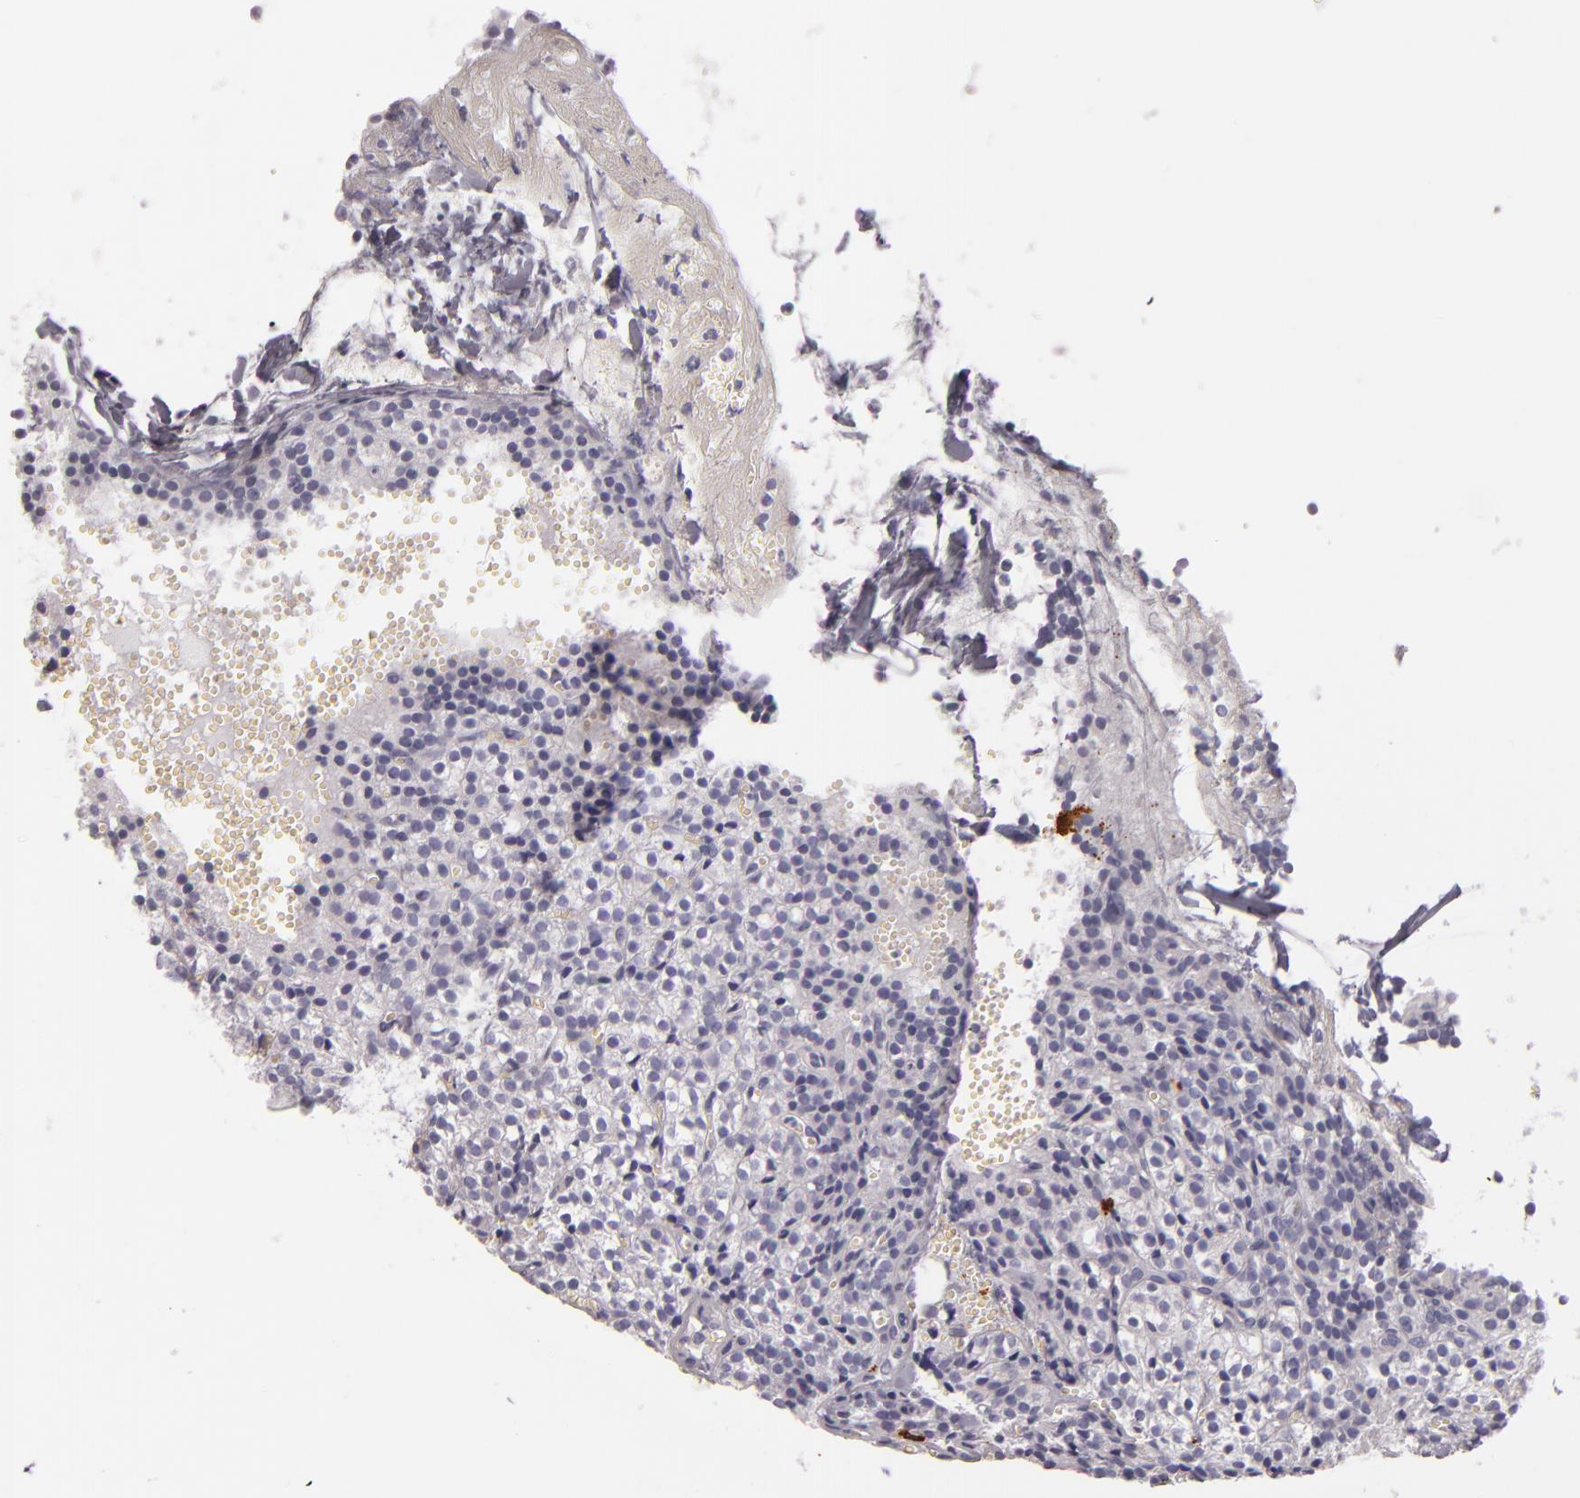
{"staining": {"intensity": "negative", "quantity": "none", "location": "none"}, "tissue": "parathyroid gland", "cell_type": "Glandular cells", "image_type": "normal", "snomed": [{"axis": "morphology", "description": "Normal tissue, NOS"}, {"axis": "topography", "description": "Parathyroid gland"}], "caption": "A histopathology image of parathyroid gland stained for a protein demonstrates no brown staining in glandular cells. (DAB immunohistochemistry (IHC) with hematoxylin counter stain).", "gene": "TPSD1", "patient": {"sex": "female", "age": 17}}